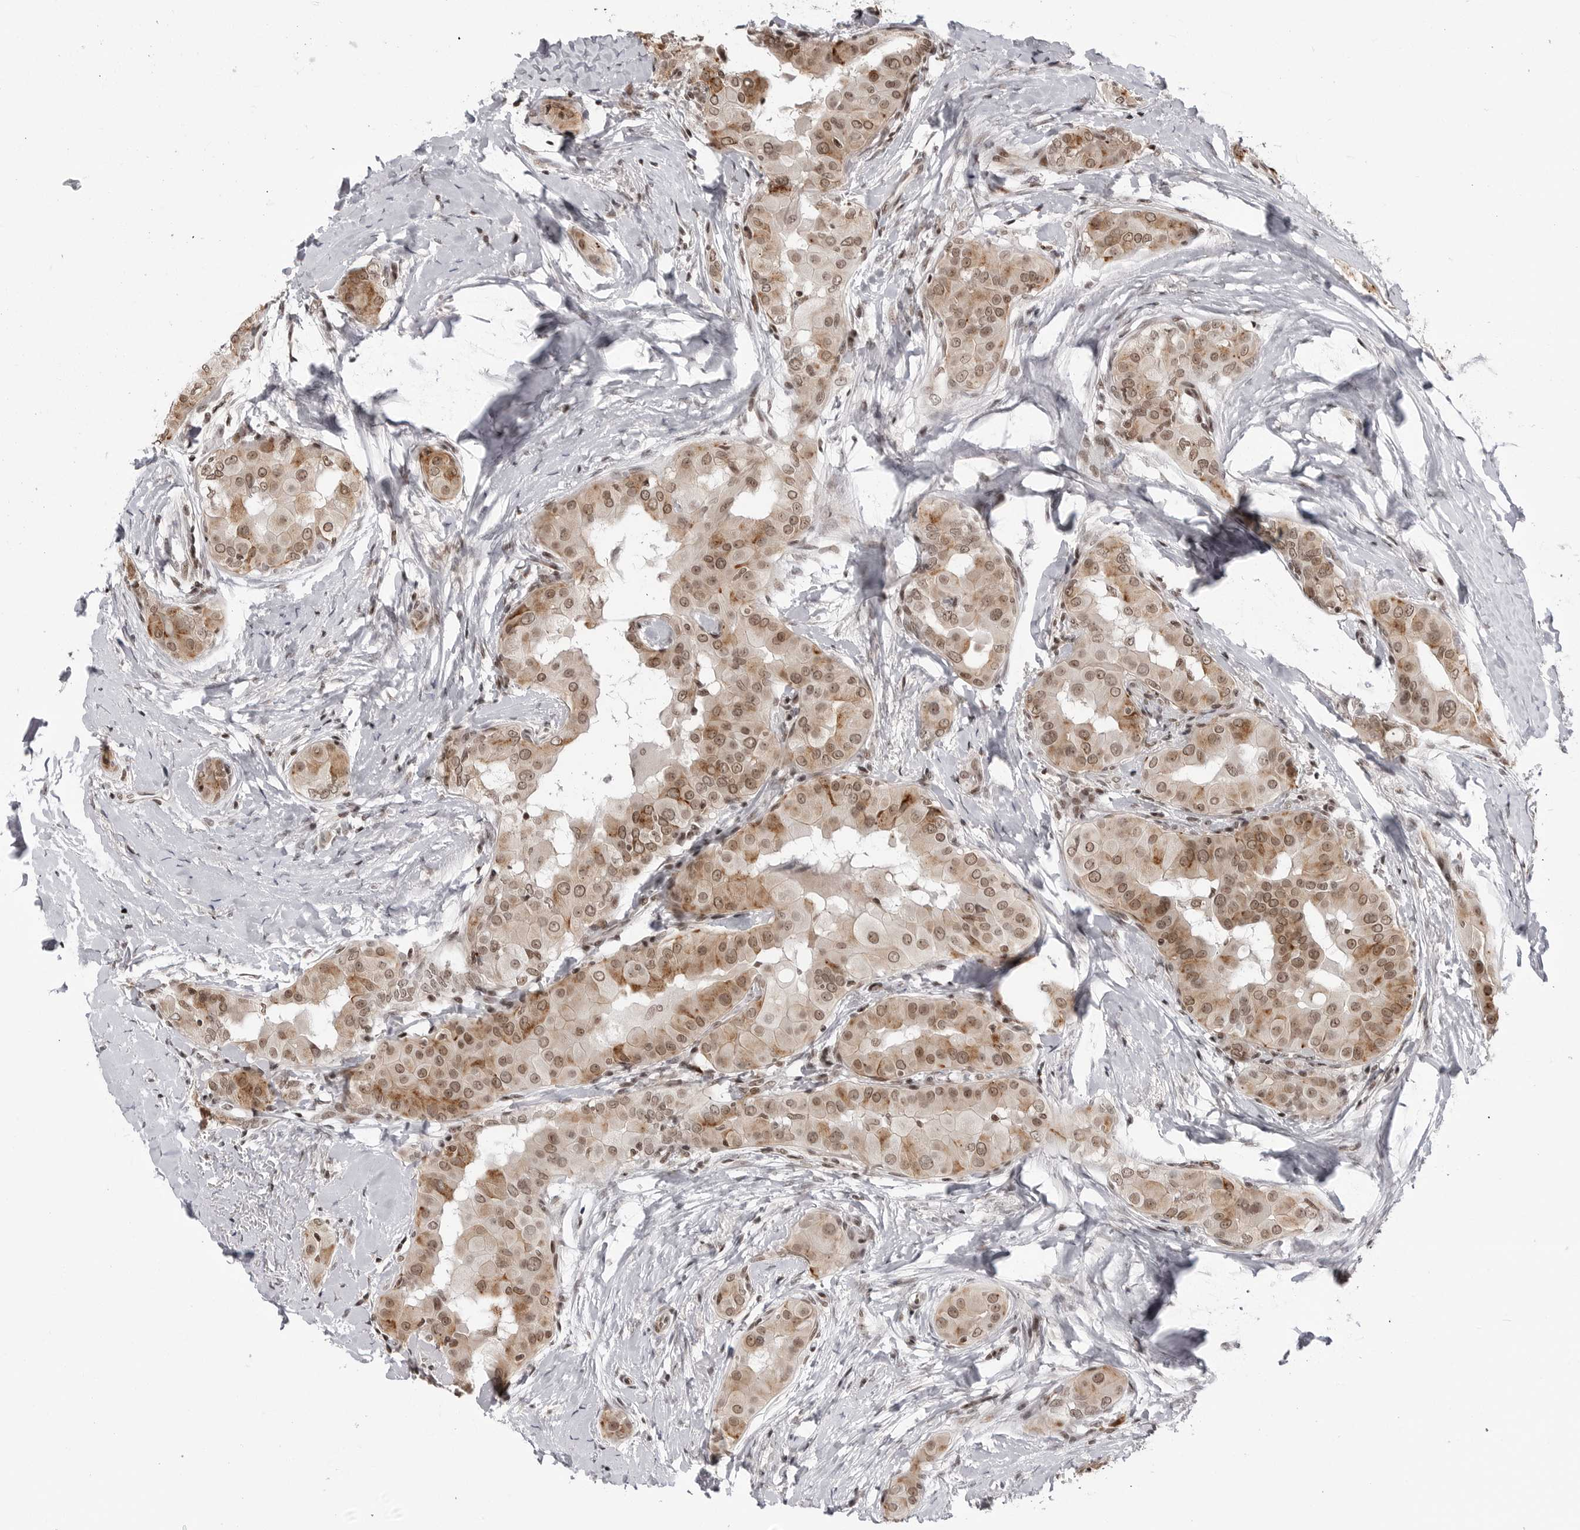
{"staining": {"intensity": "moderate", "quantity": ">75%", "location": "cytoplasmic/membranous,nuclear"}, "tissue": "thyroid cancer", "cell_type": "Tumor cells", "image_type": "cancer", "snomed": [{"axis": "morphology", "description": "Papillary adenocarcinoma, NOS"}, {"axis": "topography", "description": "Thyroid gland"}], "caption": "Protein staining of thyroid cancer tissue shows moderate cytoplasmic/membranous and nuclear positivity in about >75% of tumor cells. (DAB IHC with brightfield microscopy, high magnification).", "gene": "TRIM66", "patient": {"sex": "male", "age": 33}}